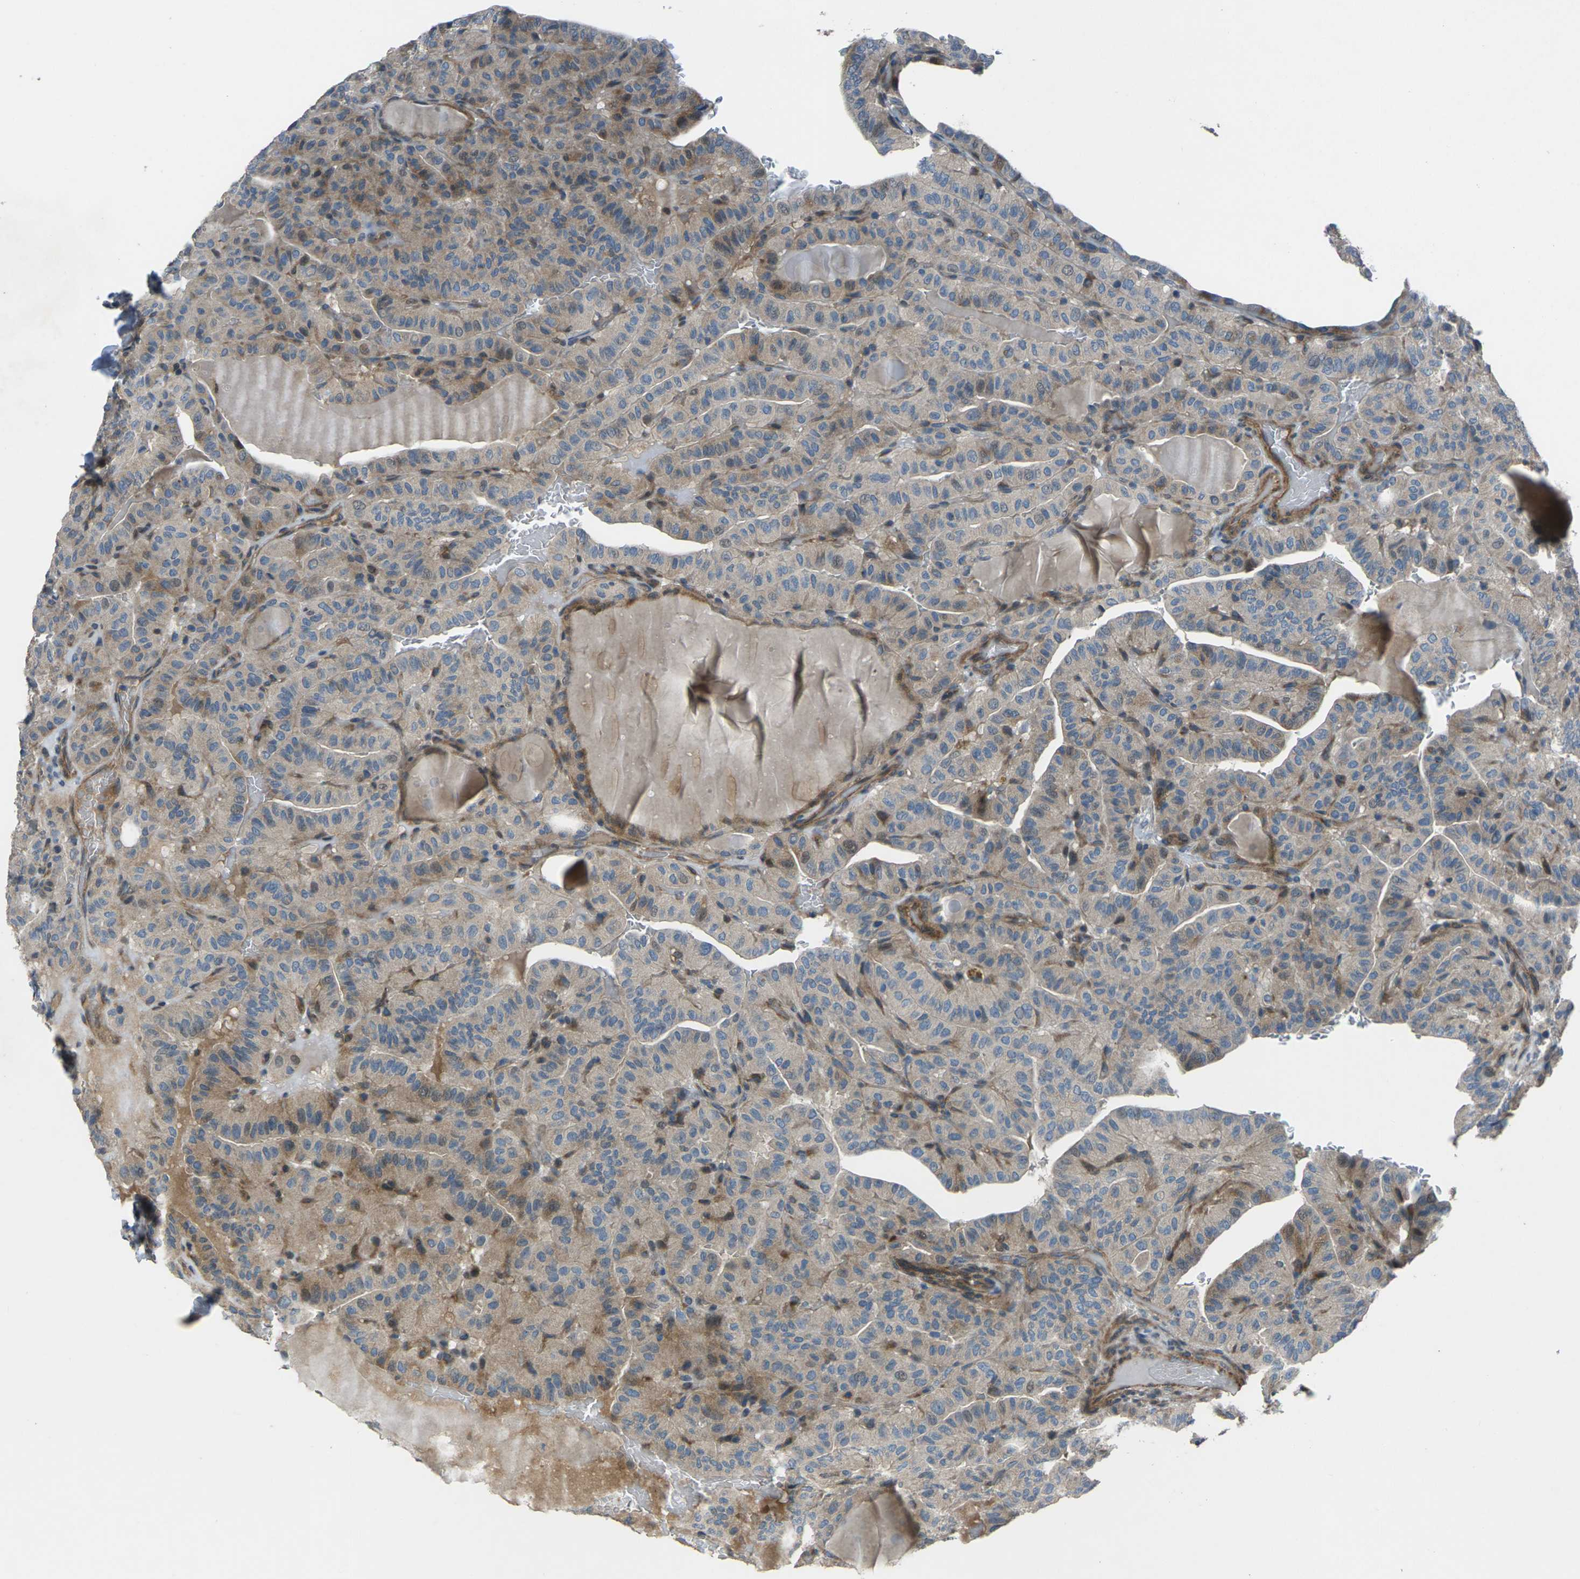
{"staining": {"intensity": "moderate", "quantity": "25%-75%", "location": "cytoplasmic/membranous"}, "tissue": "thyroid cancer", "cell_type": "Tumor cells", "image_type": "cancer", "snomed": [{"axis": "morphology", "description": "Papillary adenocarcinoma, NOS"}, {"axis": "topography", "description": "Thyroid gland"}], "caption": "DAB immunohistochemical staining of human papillary adenocarcinoma (thyroid) shows moderate cytoplasmic/membranous protein expression in approximately 25%-75% of tumor cells.", "gene": "EDNRA", "patient": {"sex": "male", "age": 77}}